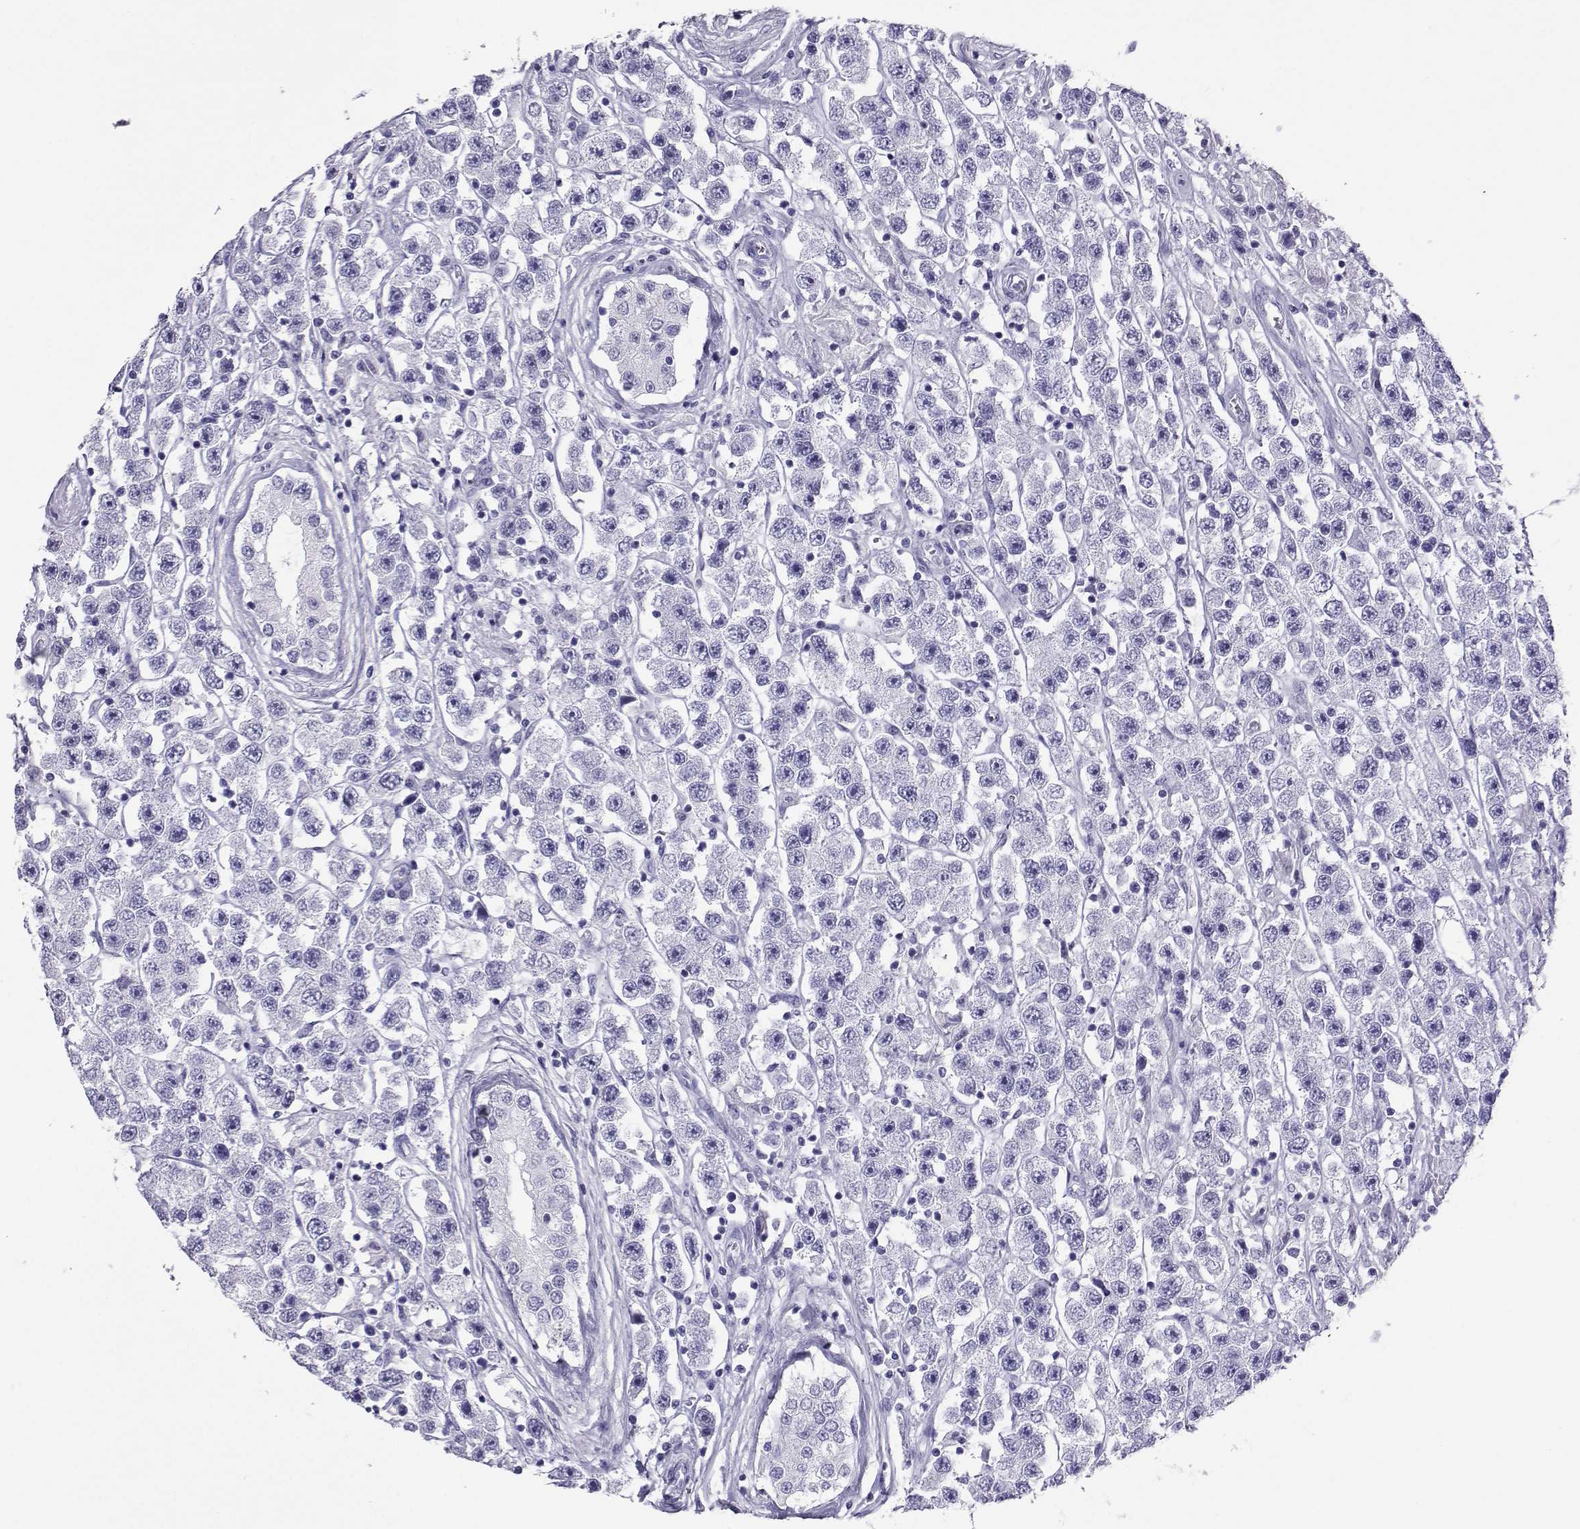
{"staining": {"intensity": "negative", "quantity": "none", "location": "none"}, "tissue": "testis cancer", "cell_type": "Tumor cells", "image_type": "cancer", "snomed": [{"axis": "morphology", "description": "Seminoma, NOS"}, {"axis": "topography", "description": "Testis"}], "caption": "Human testis cancer stained for a protein using IHC reveals no positivity in tumor cells.", "gene": "LORICRIN", "patient": {"sex": "male", "age": 45}}